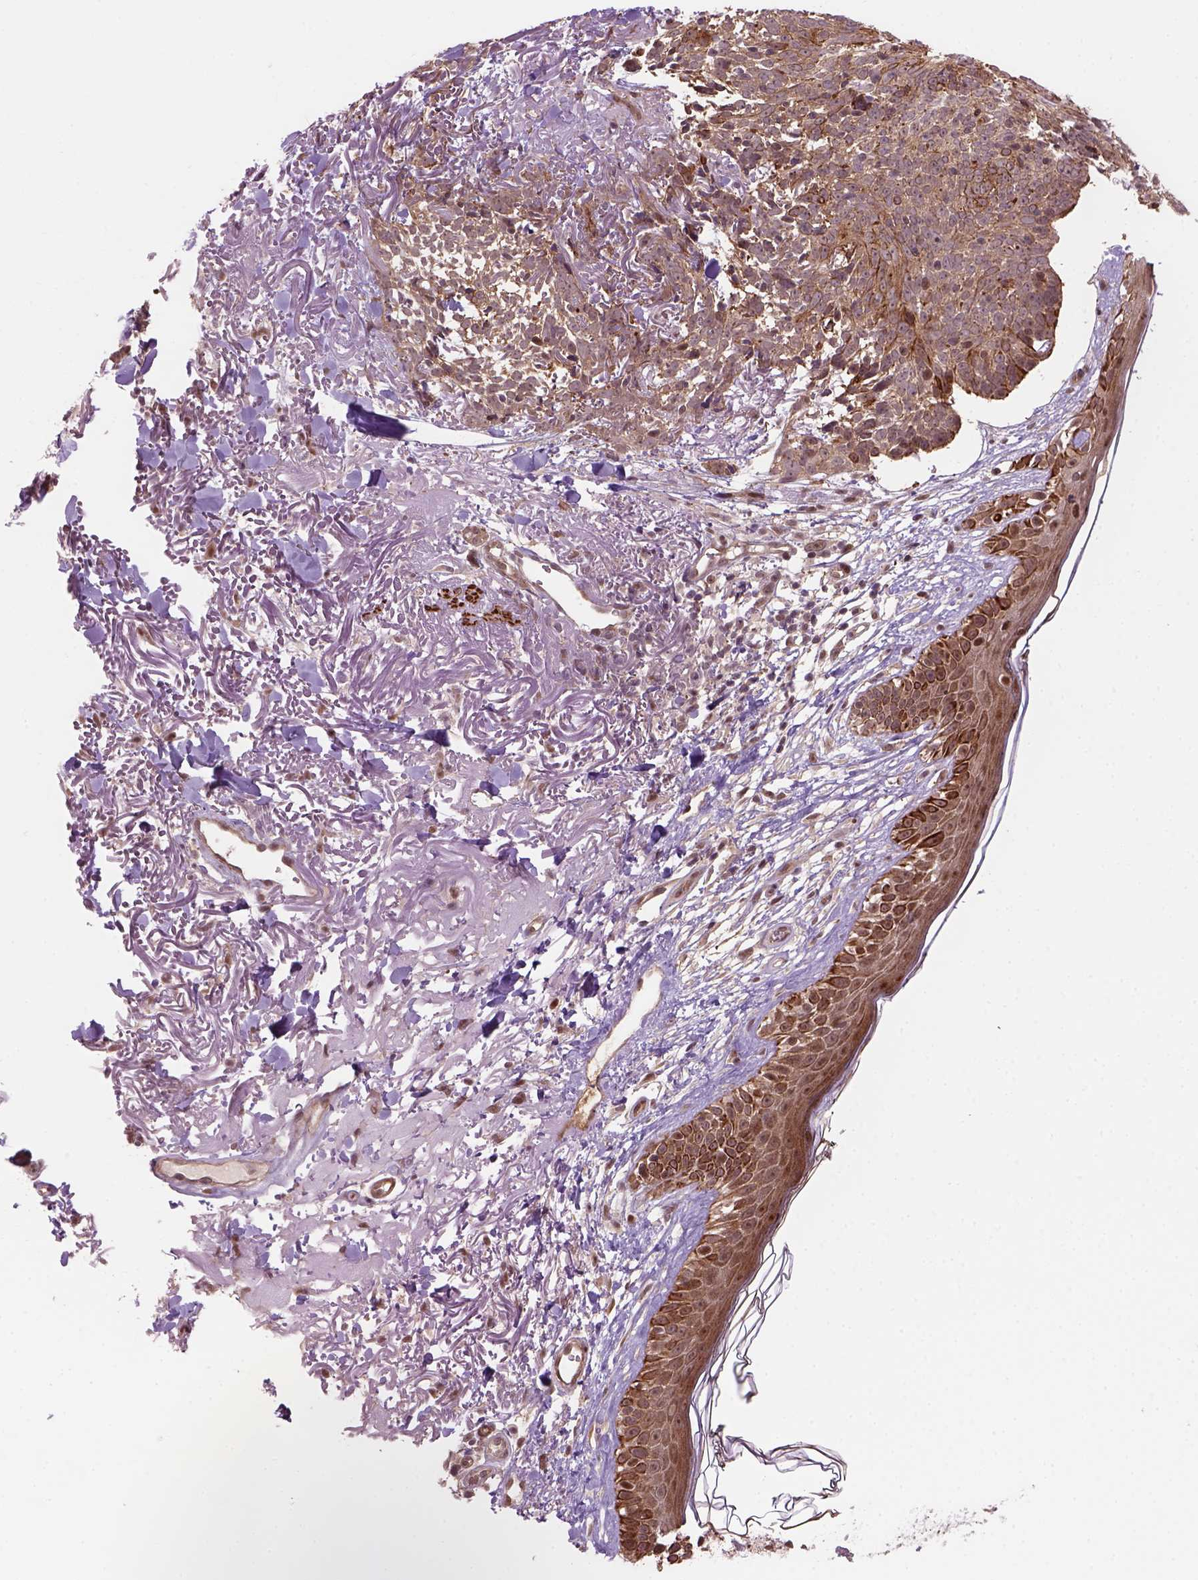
{"staining": {"intensity": "moderate", "quantity": "<25%", "location": "cytoplasmic/membranous,nuclear"}, "tissue": "skin cancer", "cell_type": "Tumor cells", "image_type": "cancer", "snomed": [{"axis": "morphology", "description": "Basal cell carcinoma"}, {"axis": "morphology", "description": "BCC, high aggressive"}, {"axis": "topography", "description": "Skin"}], "caption": "Immunohistochemistry (DAB) staining of bcc,  high aggressive (skin) shows moderate cytoplasmic/membranous and nuclear protein expression in about <25% of tumor cells.", "gene": "PSMD11", "patient": {"sex": "female", "age": 86}}